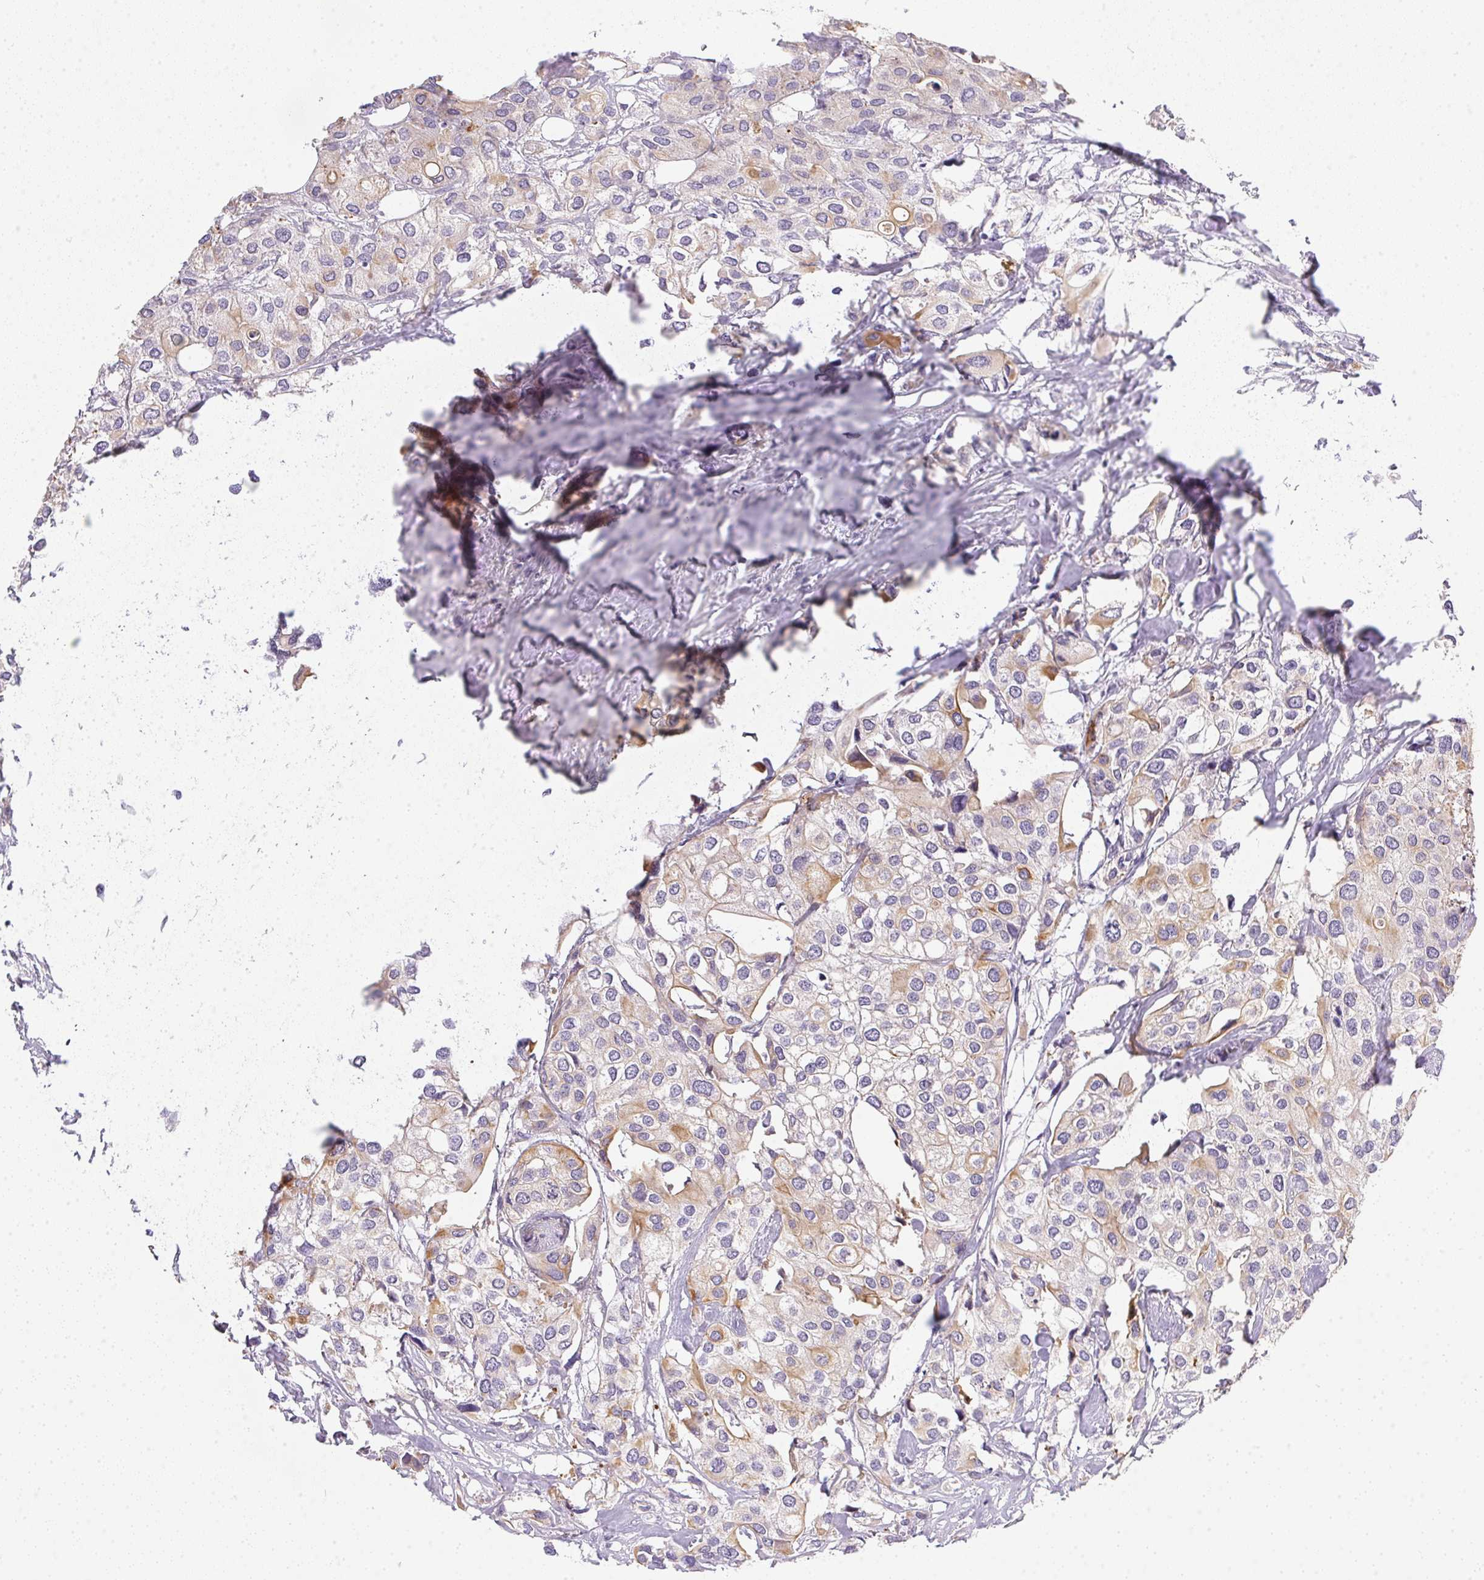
{"staining": {"intensity": "moderate", "quantity": "<25%", "location": "cytoplasmic/membranous"}, "tissue": "urothelial cancer", "cell_type": "Tumor cells", "image_type": "cancer", "snomed": [{"axis": "morphology", "description": "Urothelial carcinoma, High grade"}, {"axis": "topography", "description": "Urinary bladder"}], "caption": "Immunohistochemistry (DAB (3,3'-diaminobenzidine)) staining of human urothelial cancer displays moderate cytoplasmic/membranous protein expression in about <25% of tumor cells. (DAB IHC with brightfield microscopy, high magnification).", "gene": "SLC17A7", "patient": {"sex": "male", "age": 64}}